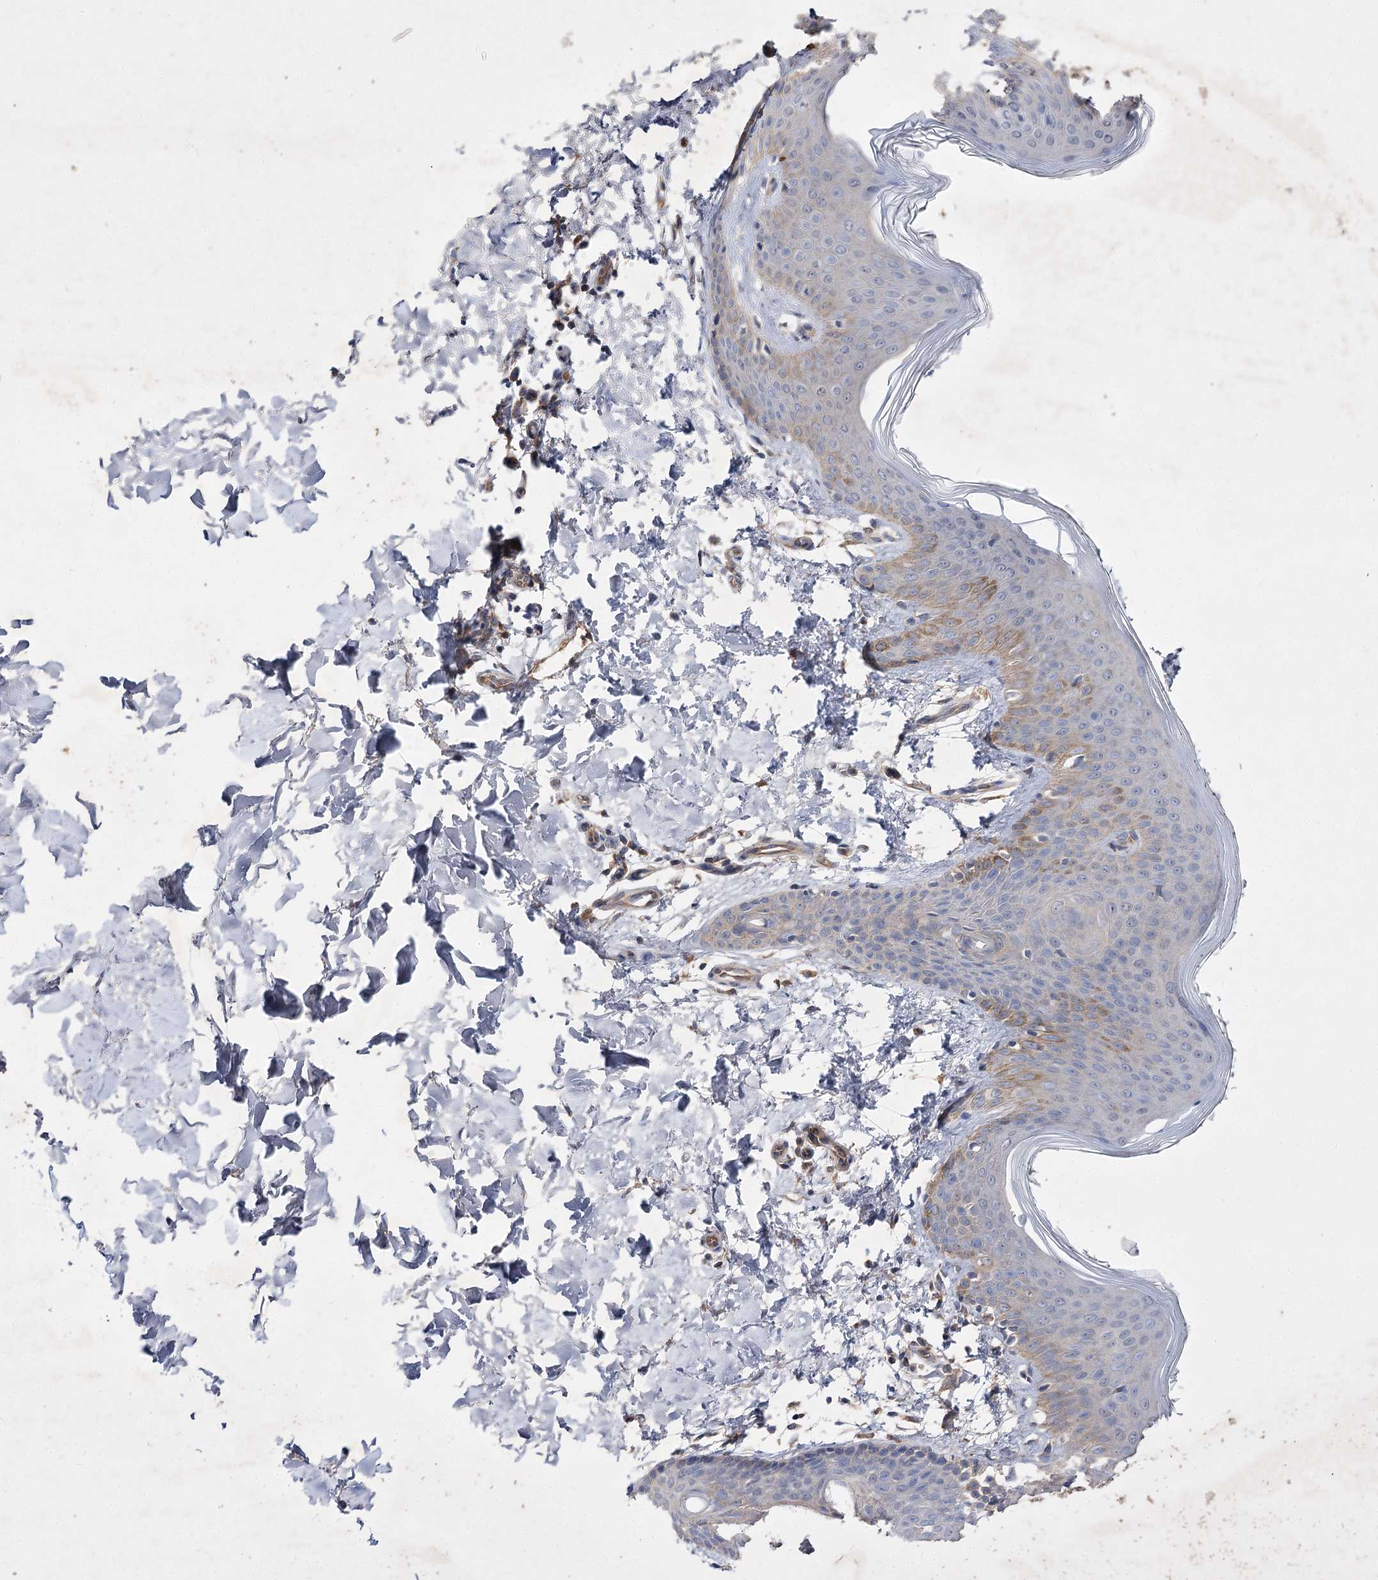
{"staining": {"intensity": "negative", "quantity": "none", "location": "none"}, "tissue": "skin", "cell_type": "Fibroblasts", "image_type": "normal", "snomed": [{"axis": "morphology", "description": "Normal tissue, NOS"}, {"axis": "topography", "description": "Skin"}], "caption": "Protein analysis of normal skin shows no significant expression in fibroblasts.", "gene": "BCR", "patient": {"sex": "male", "age": 36}}